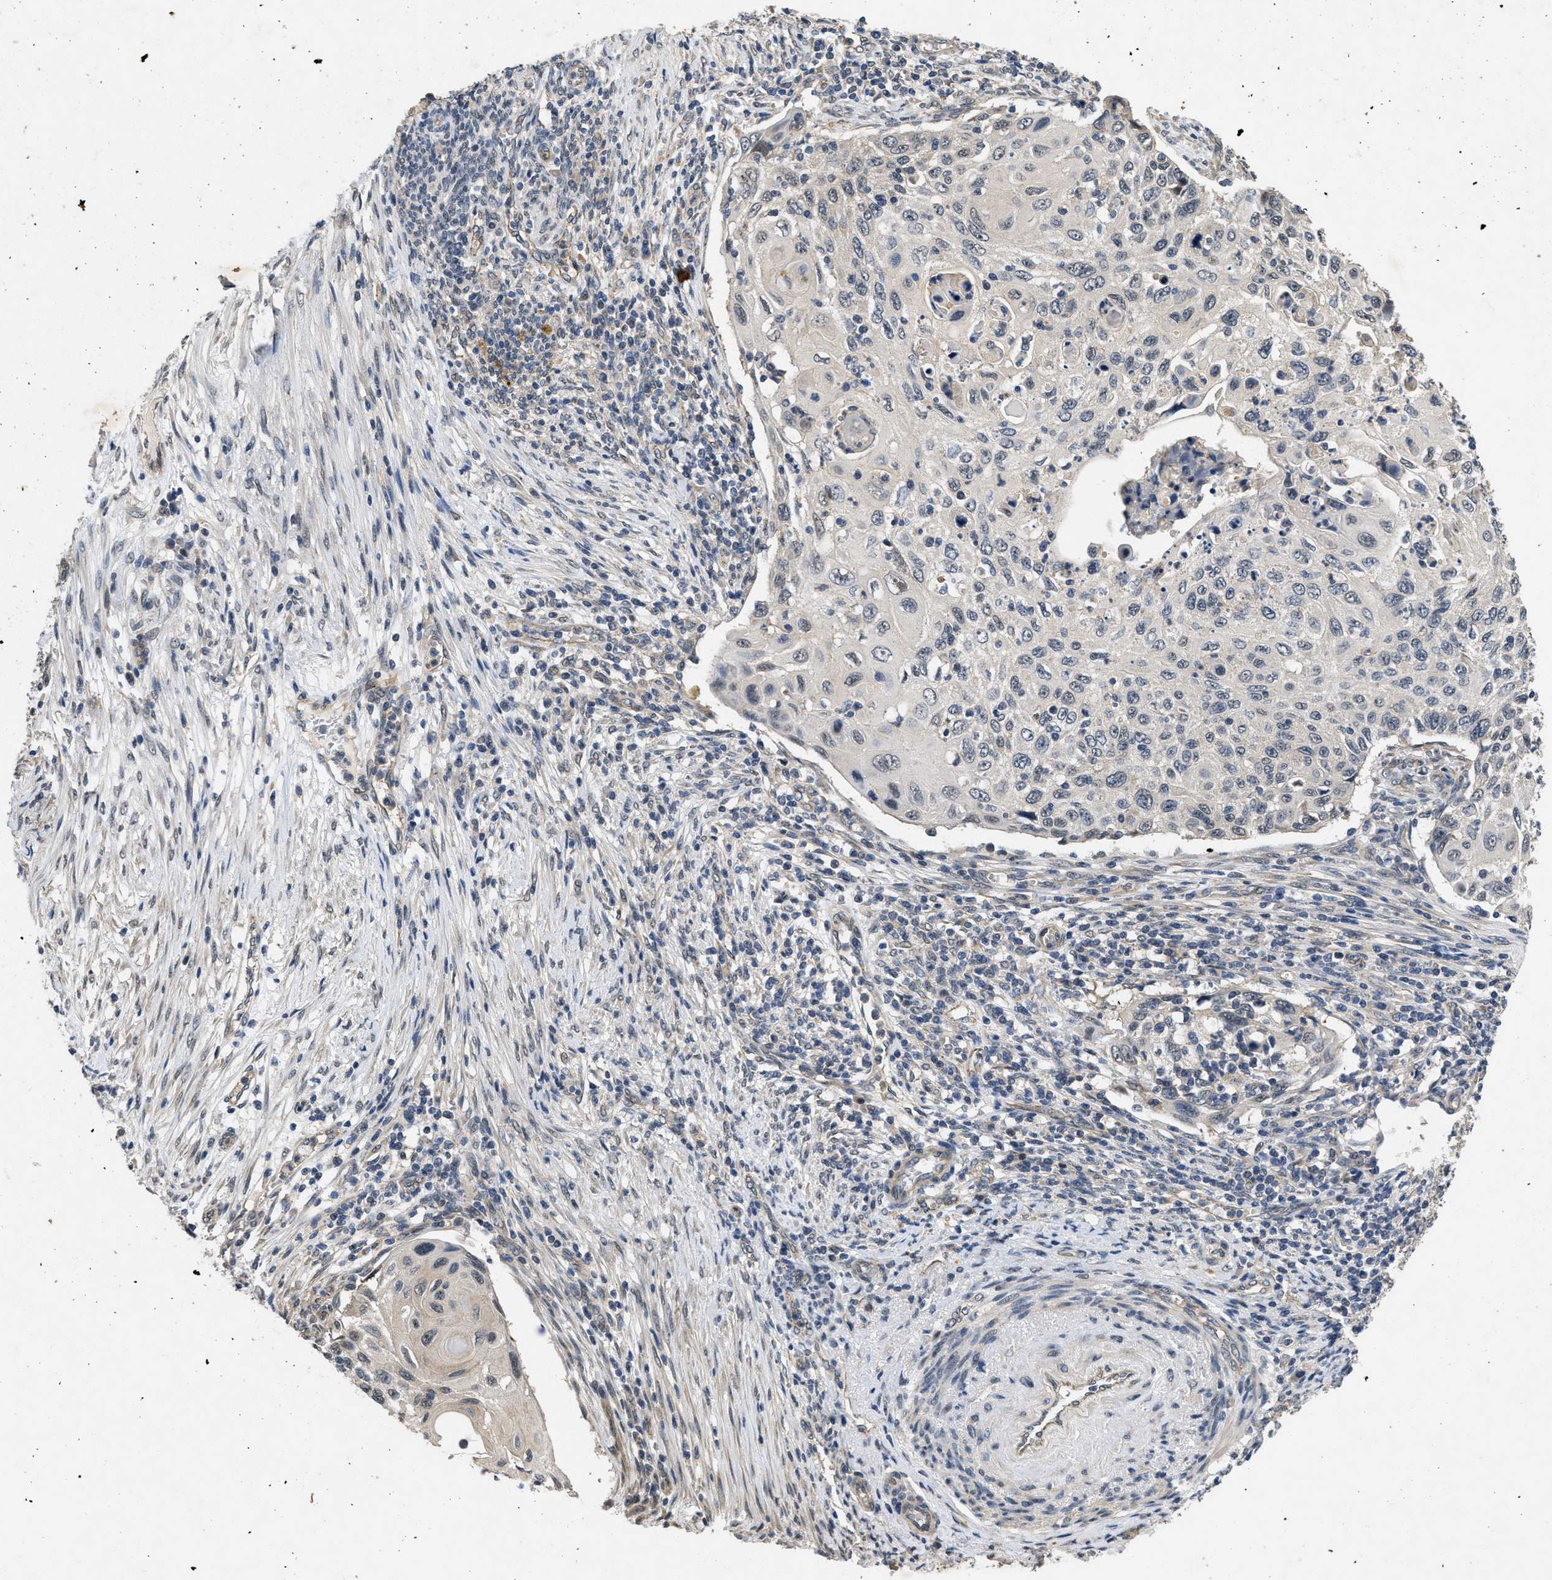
{"staining": {"intensity": "negative", "quantity": "none", "location": "none"}, "tissue": "cervical cancer", "cell_type": "Tumor cells", "image_type": "cancer", "snomed": [{"axis": "morphology", "description": "Squamous cell carcinoma, NOS"}, {"axis": "topography", "description": "Cervix"}], "caption": "Squamous cell carcinoma (cervical) stained for a protein using immunohistochemistry (IHC) demonstrates no positivity tumor cells.", "gene": "PAPOLG", "patient": {"sex": "female", "age": 70}}